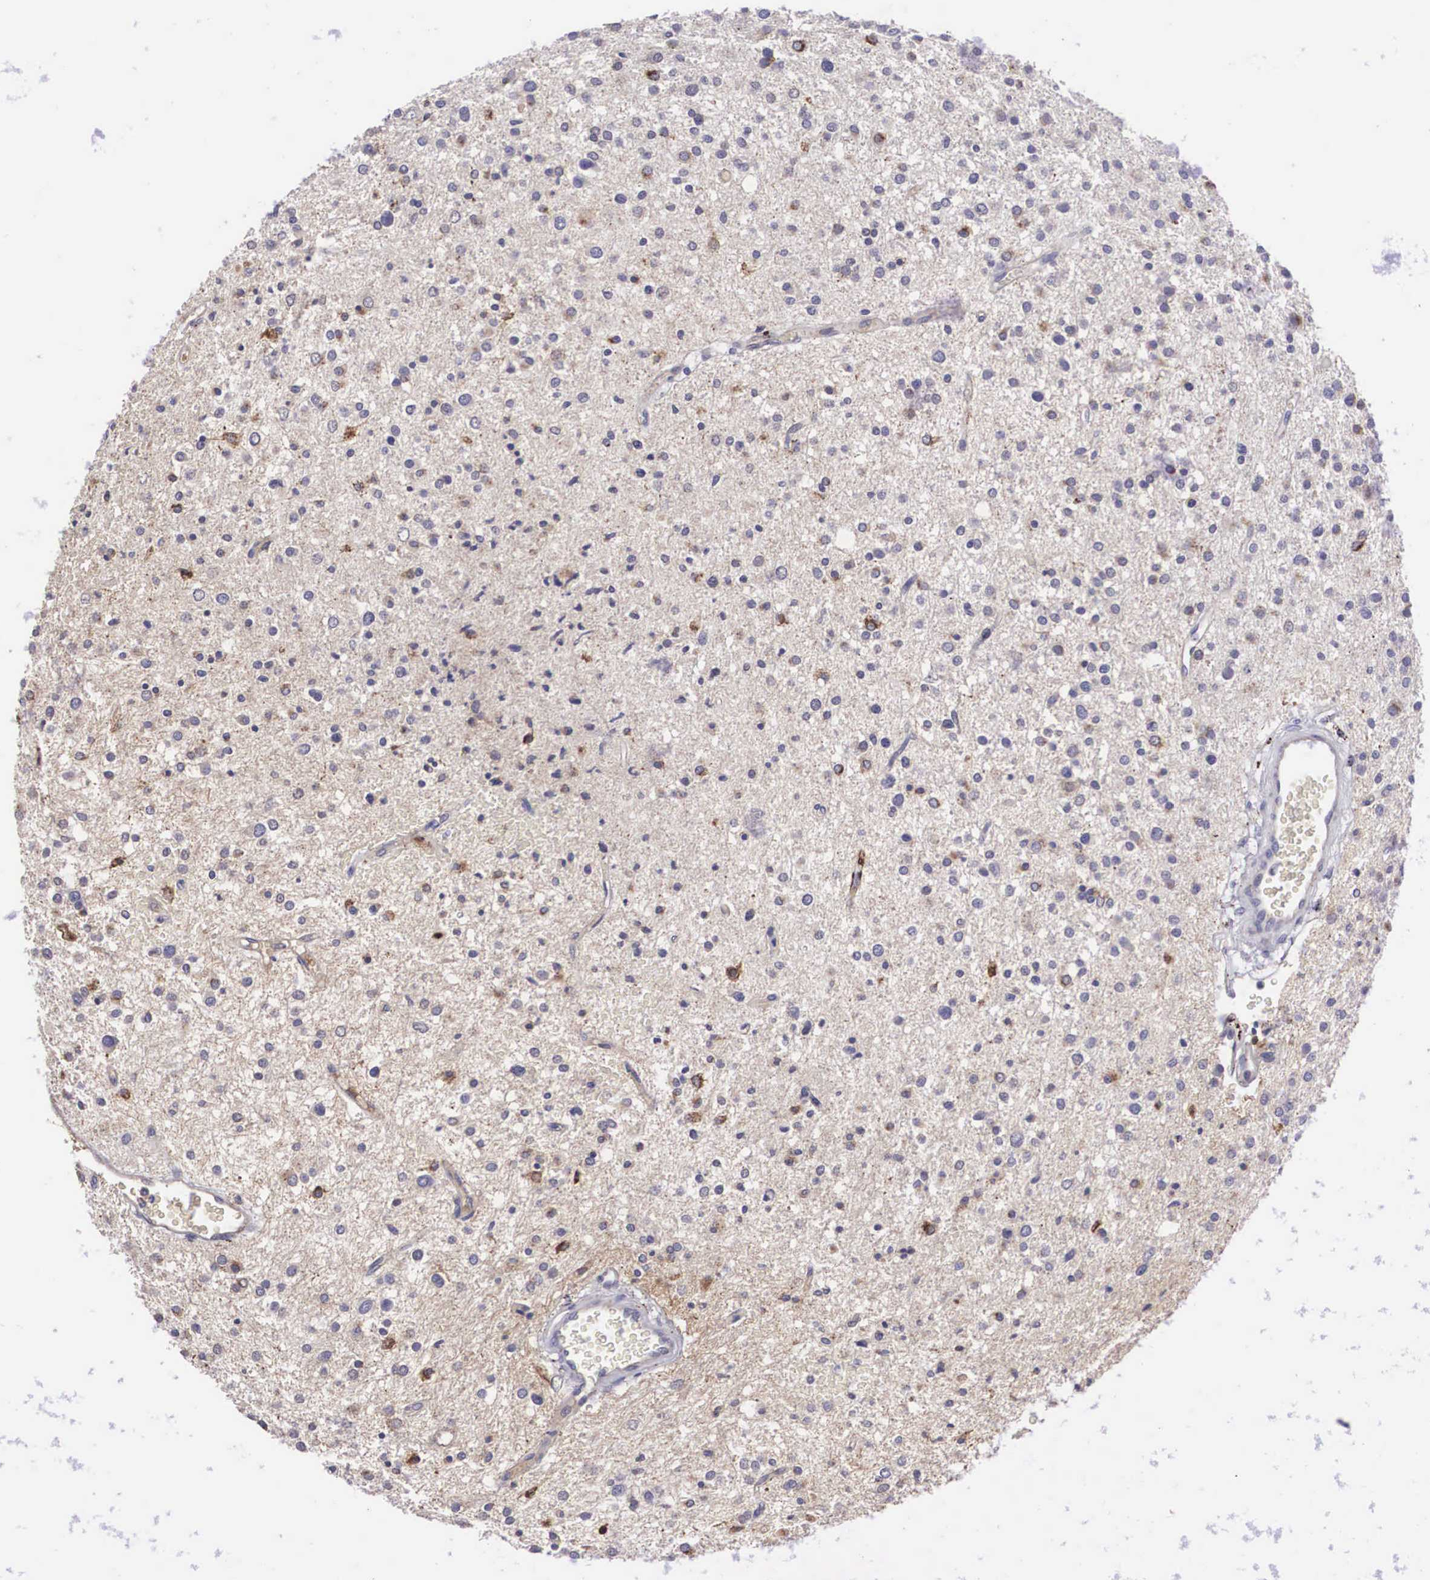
{"staining": {"intensity": "weak", "quantity": "<25%", "location": "cytoplasmic/membranous"}, "tissue": "glioma", "cell_type": "Tumor cells", "image_type": "cancer", "snomed": [{"axis": "morphology", "description": "Glioma, malignant, Low grade"}, {"axis": "topography", "description": "Brain"}], "caption": "Glioma was stained to show a protein in brown. There is no significant positivity in tumor cells. (Brightfield microscopy of DAB (3,3'-diaminobenzidine) immunohistochemistry (IHC) at high magnification).", "gene": "CLU", "patient": {"sex": "female", "age": 36}}